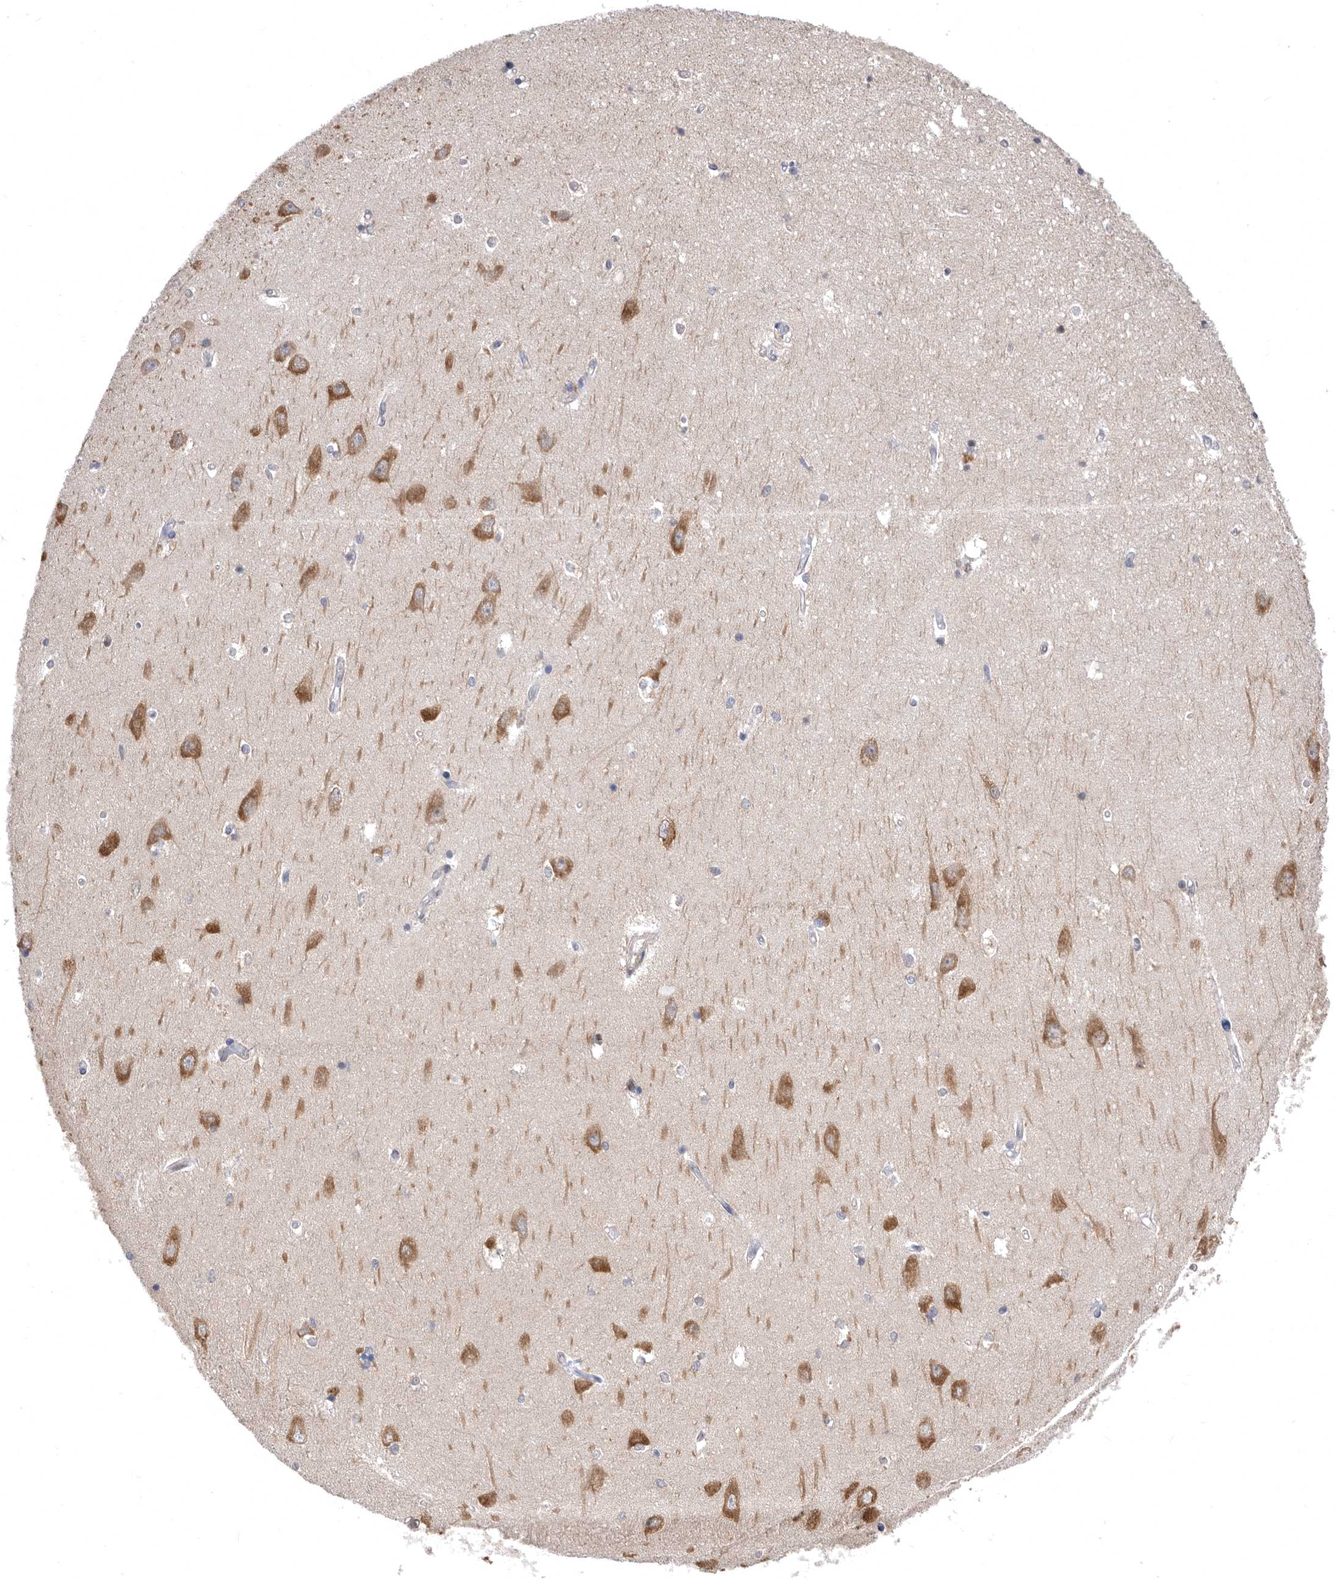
{"staining": {"intensity": "negative", "quantity": "none", "location": "none"}, "tissue": "hippocampus", "cell_type": "Glial cells", "image_type": "normal", "snomed": [{"axis": "morphology", "description": "Normal tissue, NOS"}, {"axis": "topography", "description": "Hippocampus"}], "caption": "High power microscopy micrograph of an IHC histopathology image of benign hippocampus, revealing no significant staining in glial cells.", "gene": "CCT4", "patient": {"sex": "male", "age": 45}}